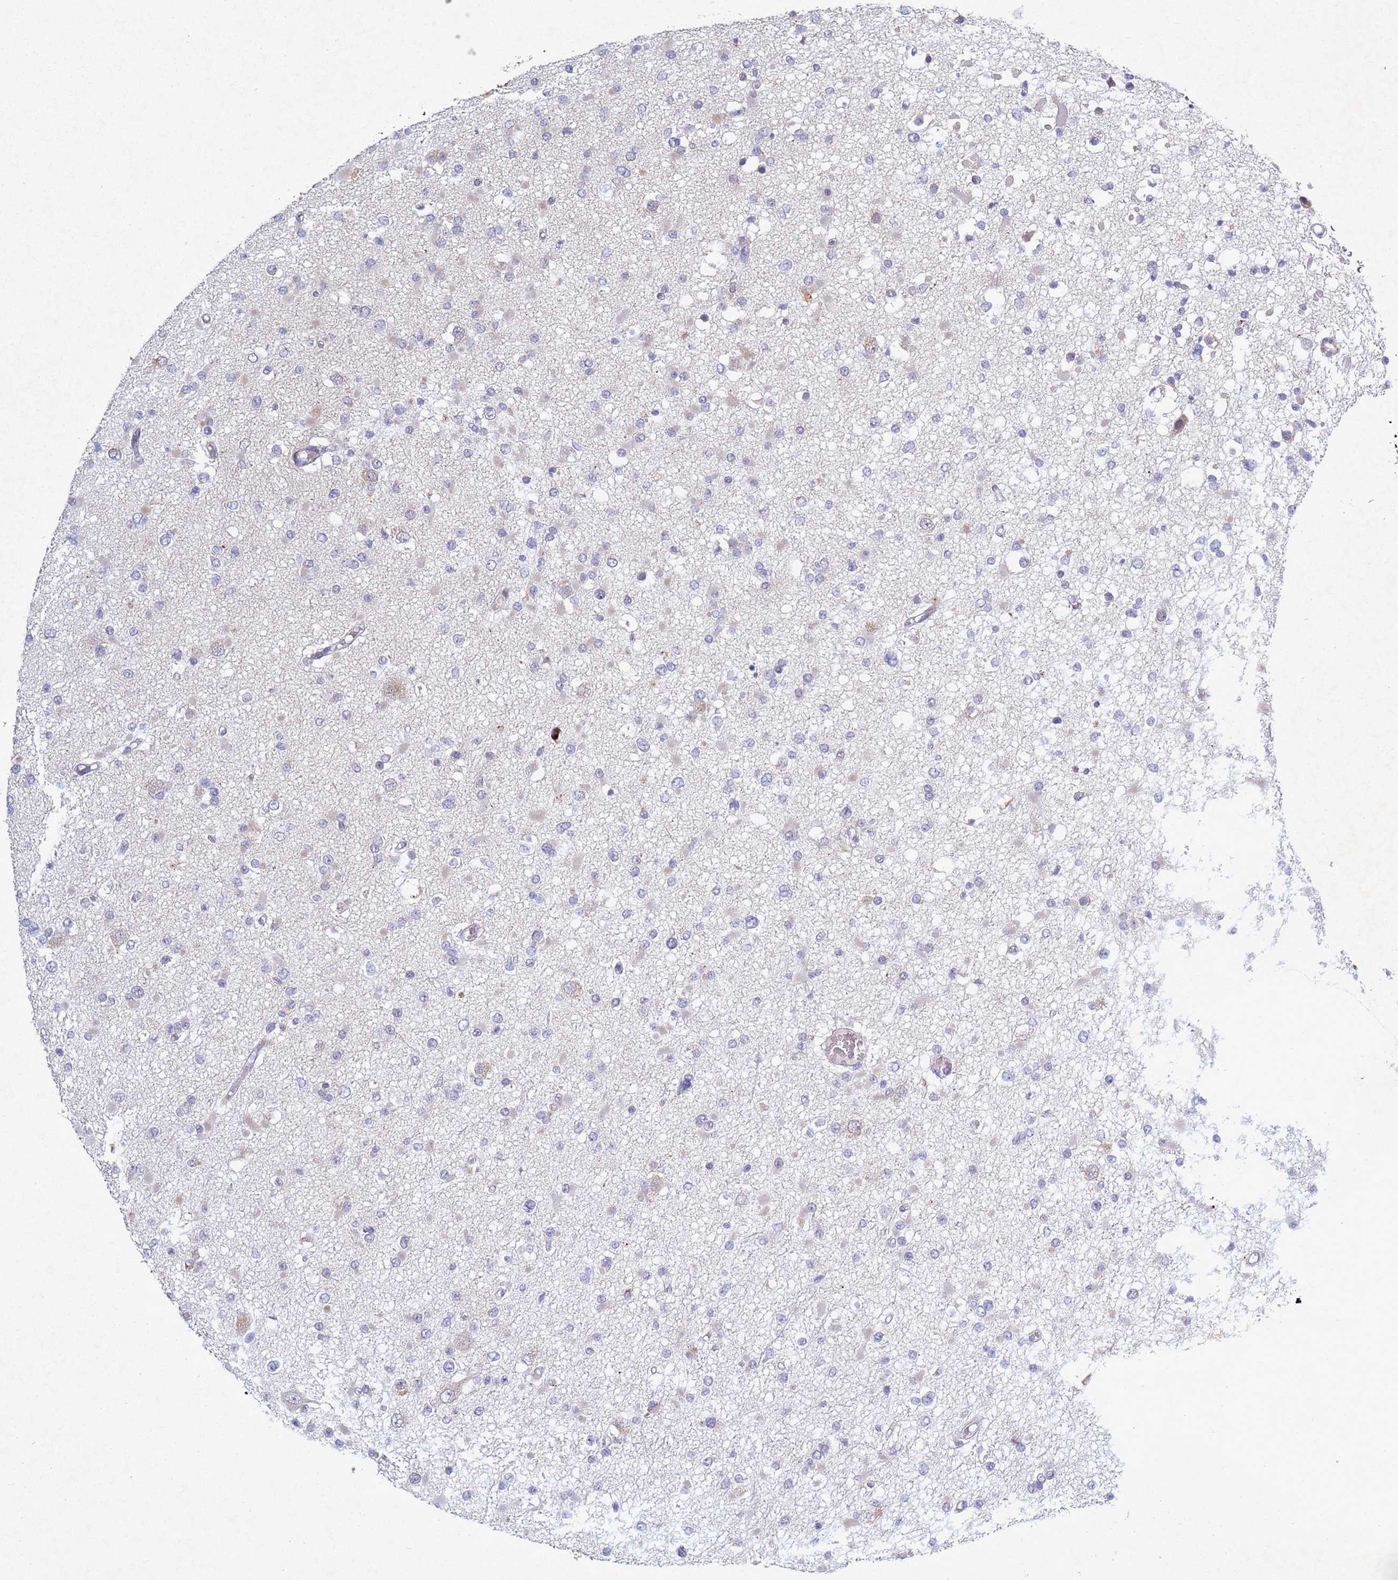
{"staining": {"intensity": "negative", "quantity": "none", "location": "none"}, "tissue": "glioma", "cell_type": "Tumor cells", "image_type": "cancer", "snomed": [{"axis": "morphology", "description": "Glioma, malignant, Low grade"}, {"axis": "topography", "description": "Brain"}], "caption": "Photomicrograph shows no protein staining in tumor cells of glioma tissue.", "gene": "TNPO2", "patient": {"sex": "female", "age": 22}}